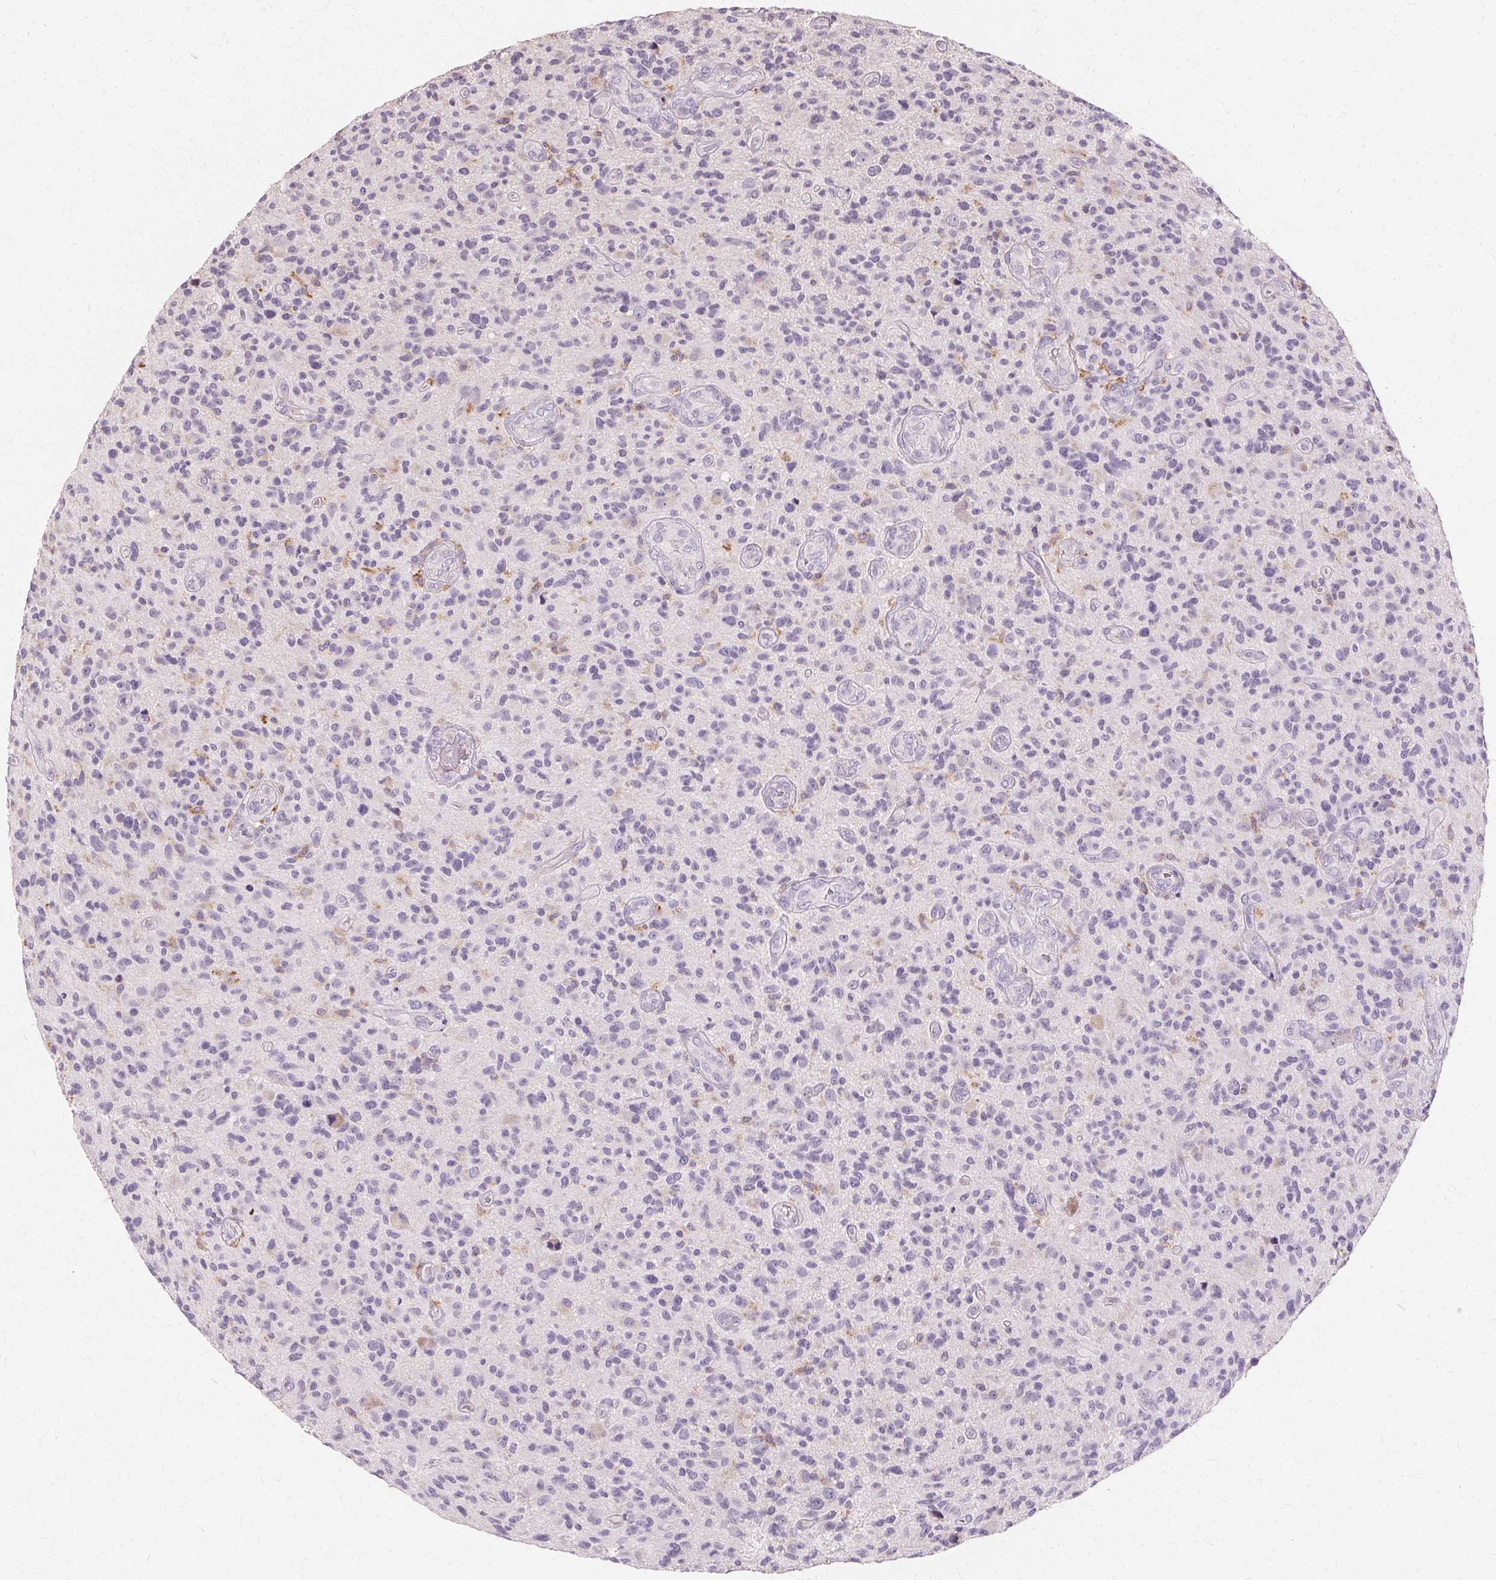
{"staining": {"intensity": "negative", "quantity": "none", "location": "none"}, "tissue": "glioma", "cell_type": "Tumor cells", "image_type": "cancer", "snomed": [{"axis": "morphology", "description": "Glioma, malignant, High grade"}, {"axis": "topography", "description": "Brain"}], "caption": "Immunohistochemistry micrograph of neoplastic tissue: malignant glioma (high-grade) stained with DAB (3,3'-diaminobenzidine) demonstrates no significant protein expression in tumor cells. (DAB (3,3'-diaminobenzidine) IHC with hematoxylin counter stain).", "gene": "IFNGR1", "patient": {"sex": "male", "age": 47}}